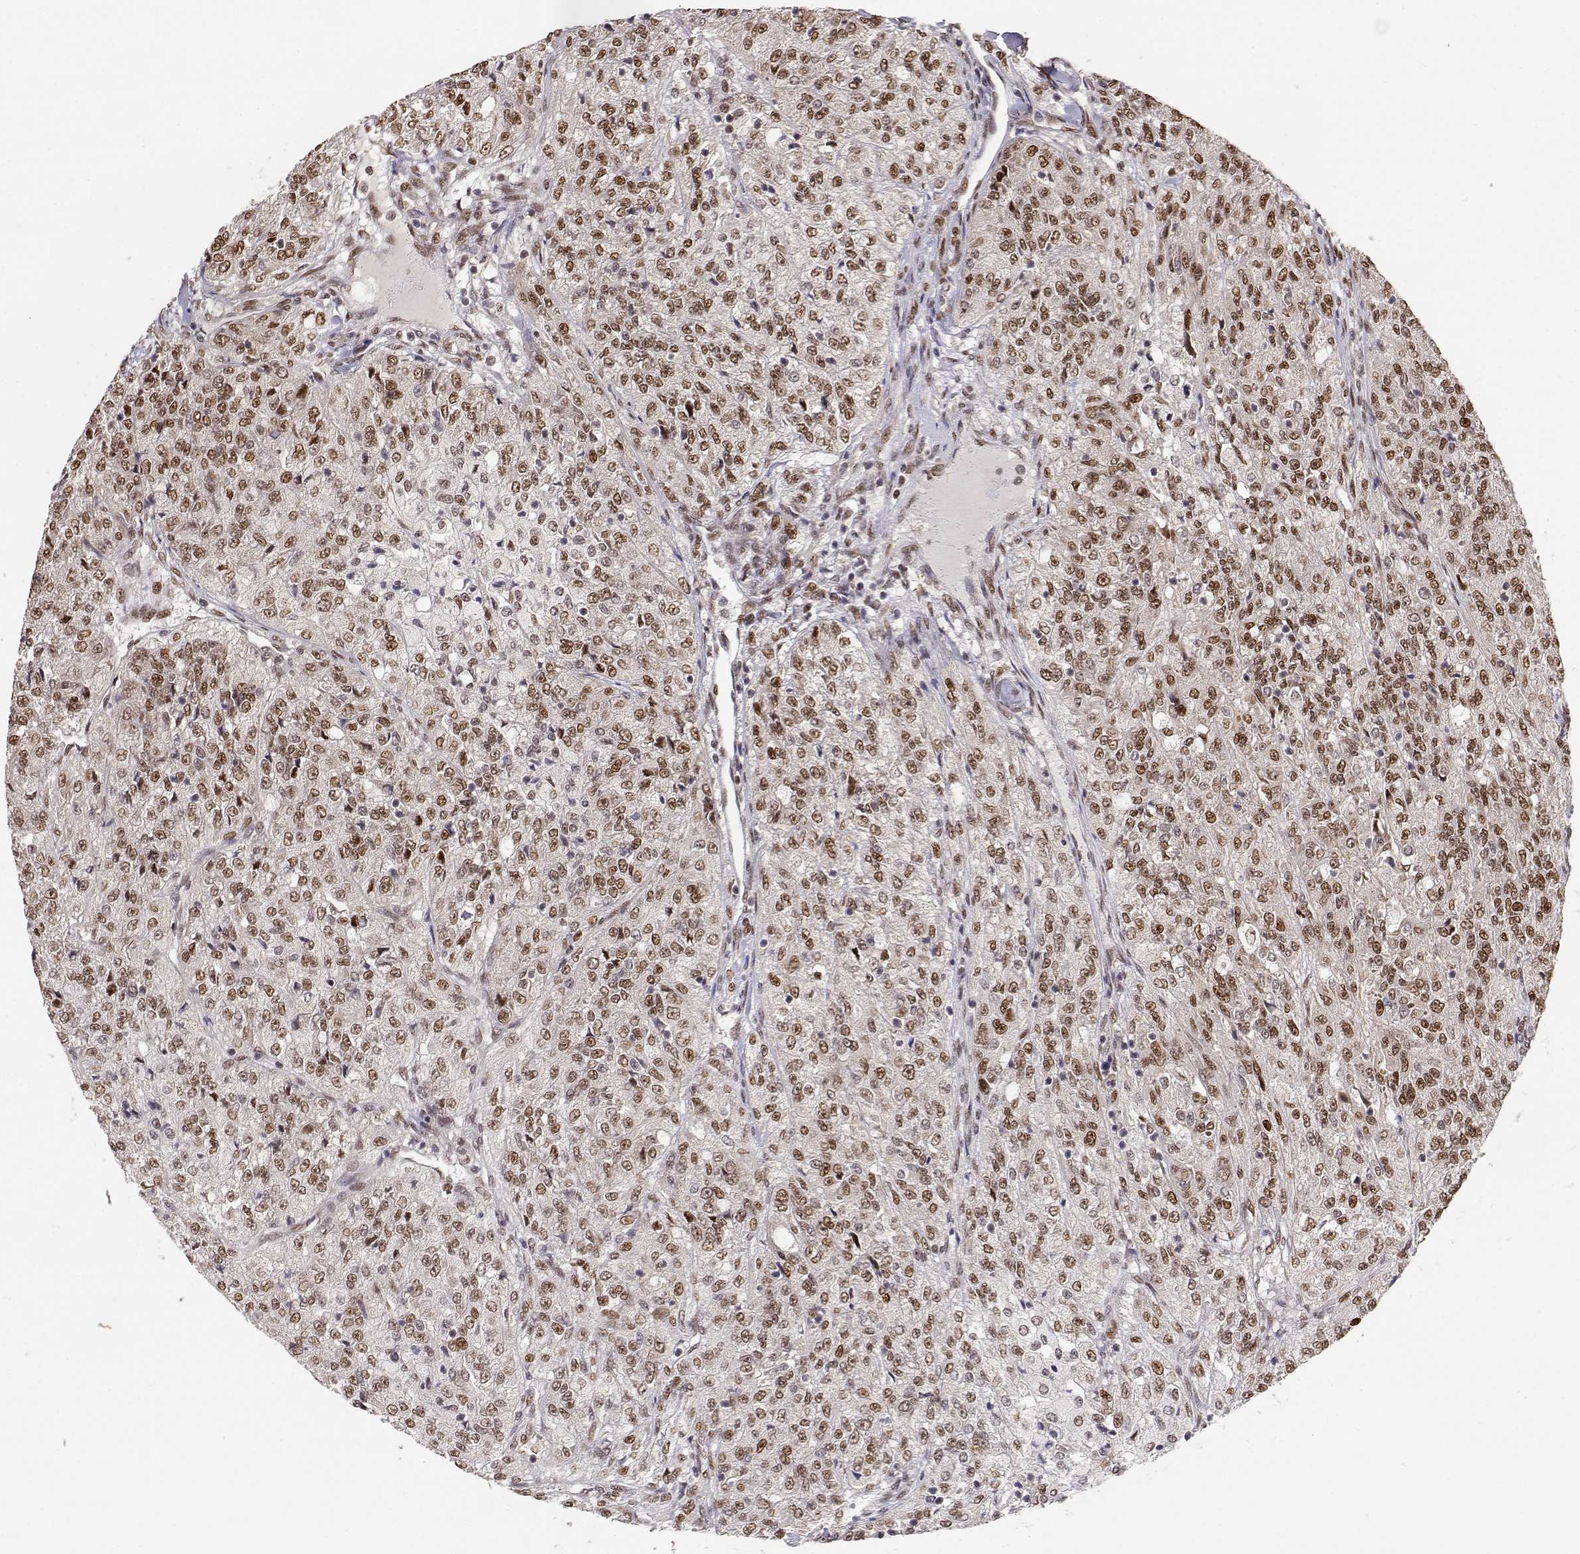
{"staining": {"intensity": "strong", "quantity": ">75%", "location": "nuclear"}, "tissue": "renal cancer", "cell_type": "Tumor cells", "image_type": "cancer", "snomed": [{"axis": "morphology", "description": "Adenocarcinoma, NOS"}, {"axis": "topography", "description": "Kidney"}], "caption": "High-magnification brightfield microscopy of renal adenocarcinoma stained with DAB (3,3'-diaminobenzidine) (brown) and counterstained with hematoxylin (blue). tumor cells exhibit strong nuclear staining is identified in about>75% of cells.", "gene": "BRCA1", "patient": {"sex": "female", "age": 63}}